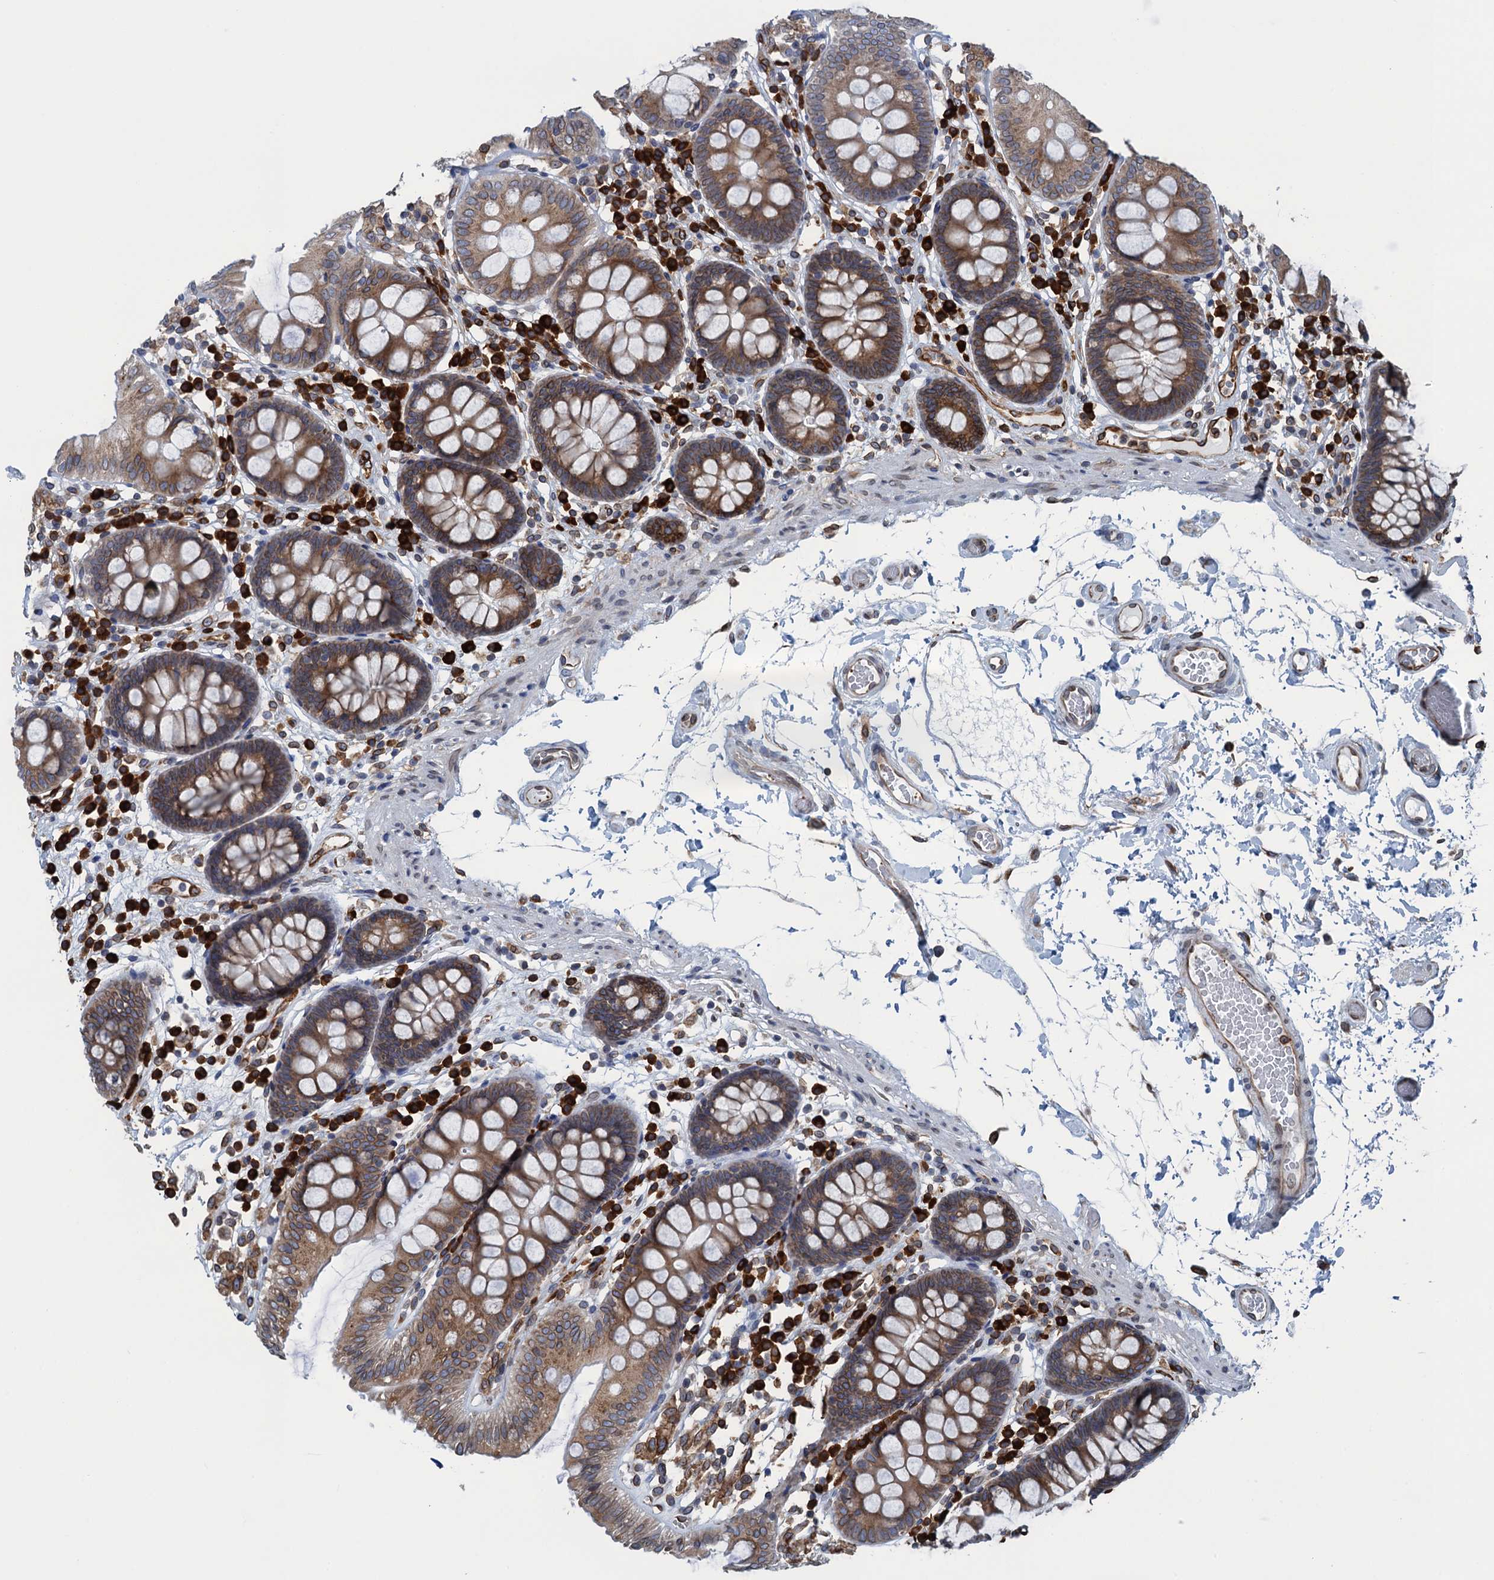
{"staining": {"intensity": "moderate", "quantity": ">75%", "location": "cytoplasmic/membranous"}, "tissue": "colon", "cell_type": "Endothelial cells", "image_type": "normal", "snomed": [{"axis": "morphology", "description": "Normal tissue, NOS"}, {"axis": "topography", "description": "Colon"}], "caption": "Endothelial cells demonstrate medium levels of moderate cytoplasmic/membranous positivity in about >75% of cells in normal colon.", "gene": "TMEM205", "patient": {"sex": "male", "age": 84}}